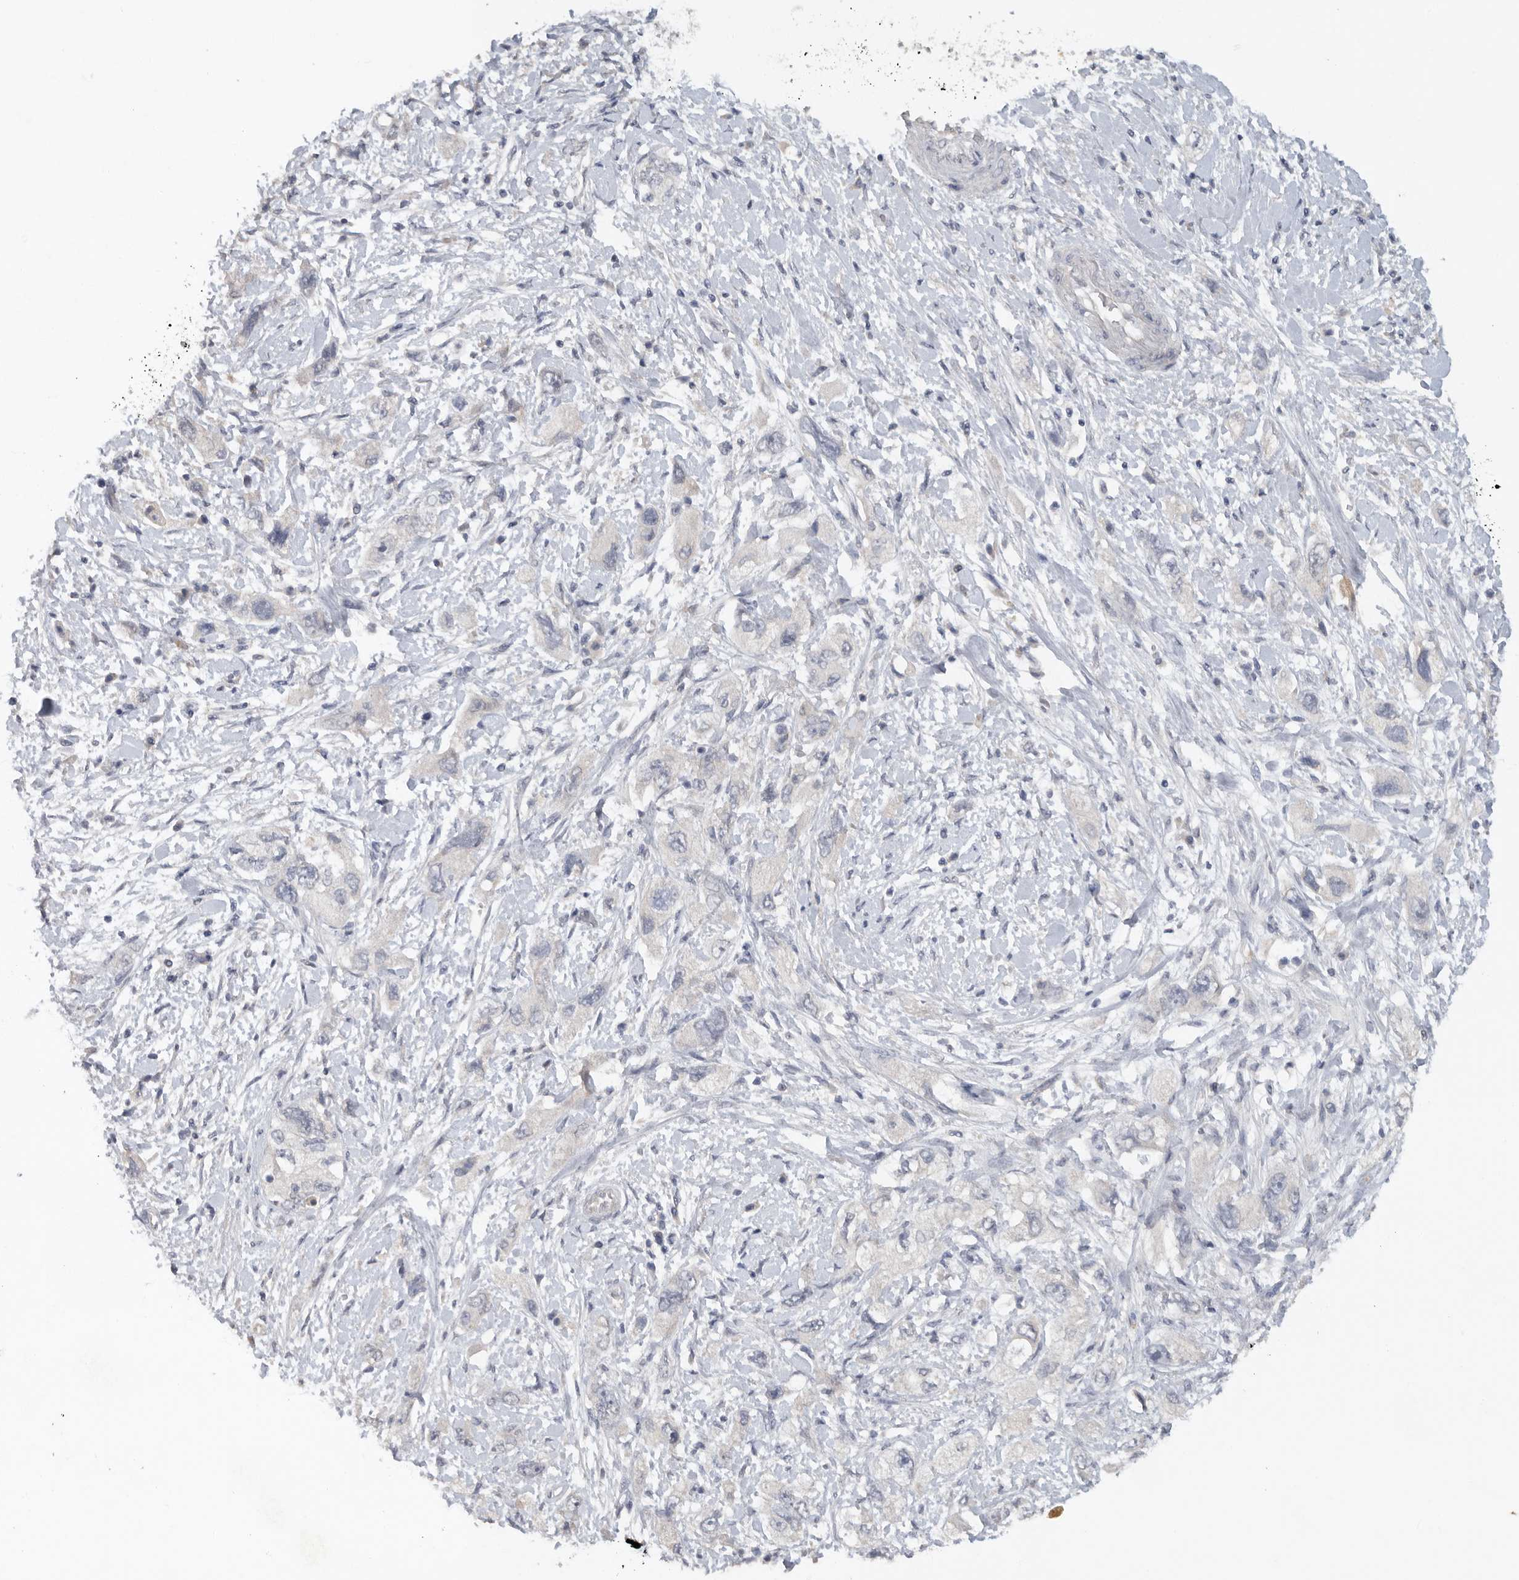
{"staining": {"intensity": "negative", "quantity": "none", "location": "none"}, "tissue": "pancreatic cancer", "cell_type": "Tumor cells", "image_type": "cancer", "snomed": [{"axis": "morphology", "description": "Adenocarcinoma, NOS"}, {"axis": "topography", "description": "Pancreas"}], "caption": "This photomicrograph is of adenocarcinoma (pancreatic) stained with immunohistochemistry to label a protein in brown with the nuclei are counter-stained blue. There is no expression in tumor cells.", "gene": "REG4", "patient": {"sex": "female", "age": 73}}